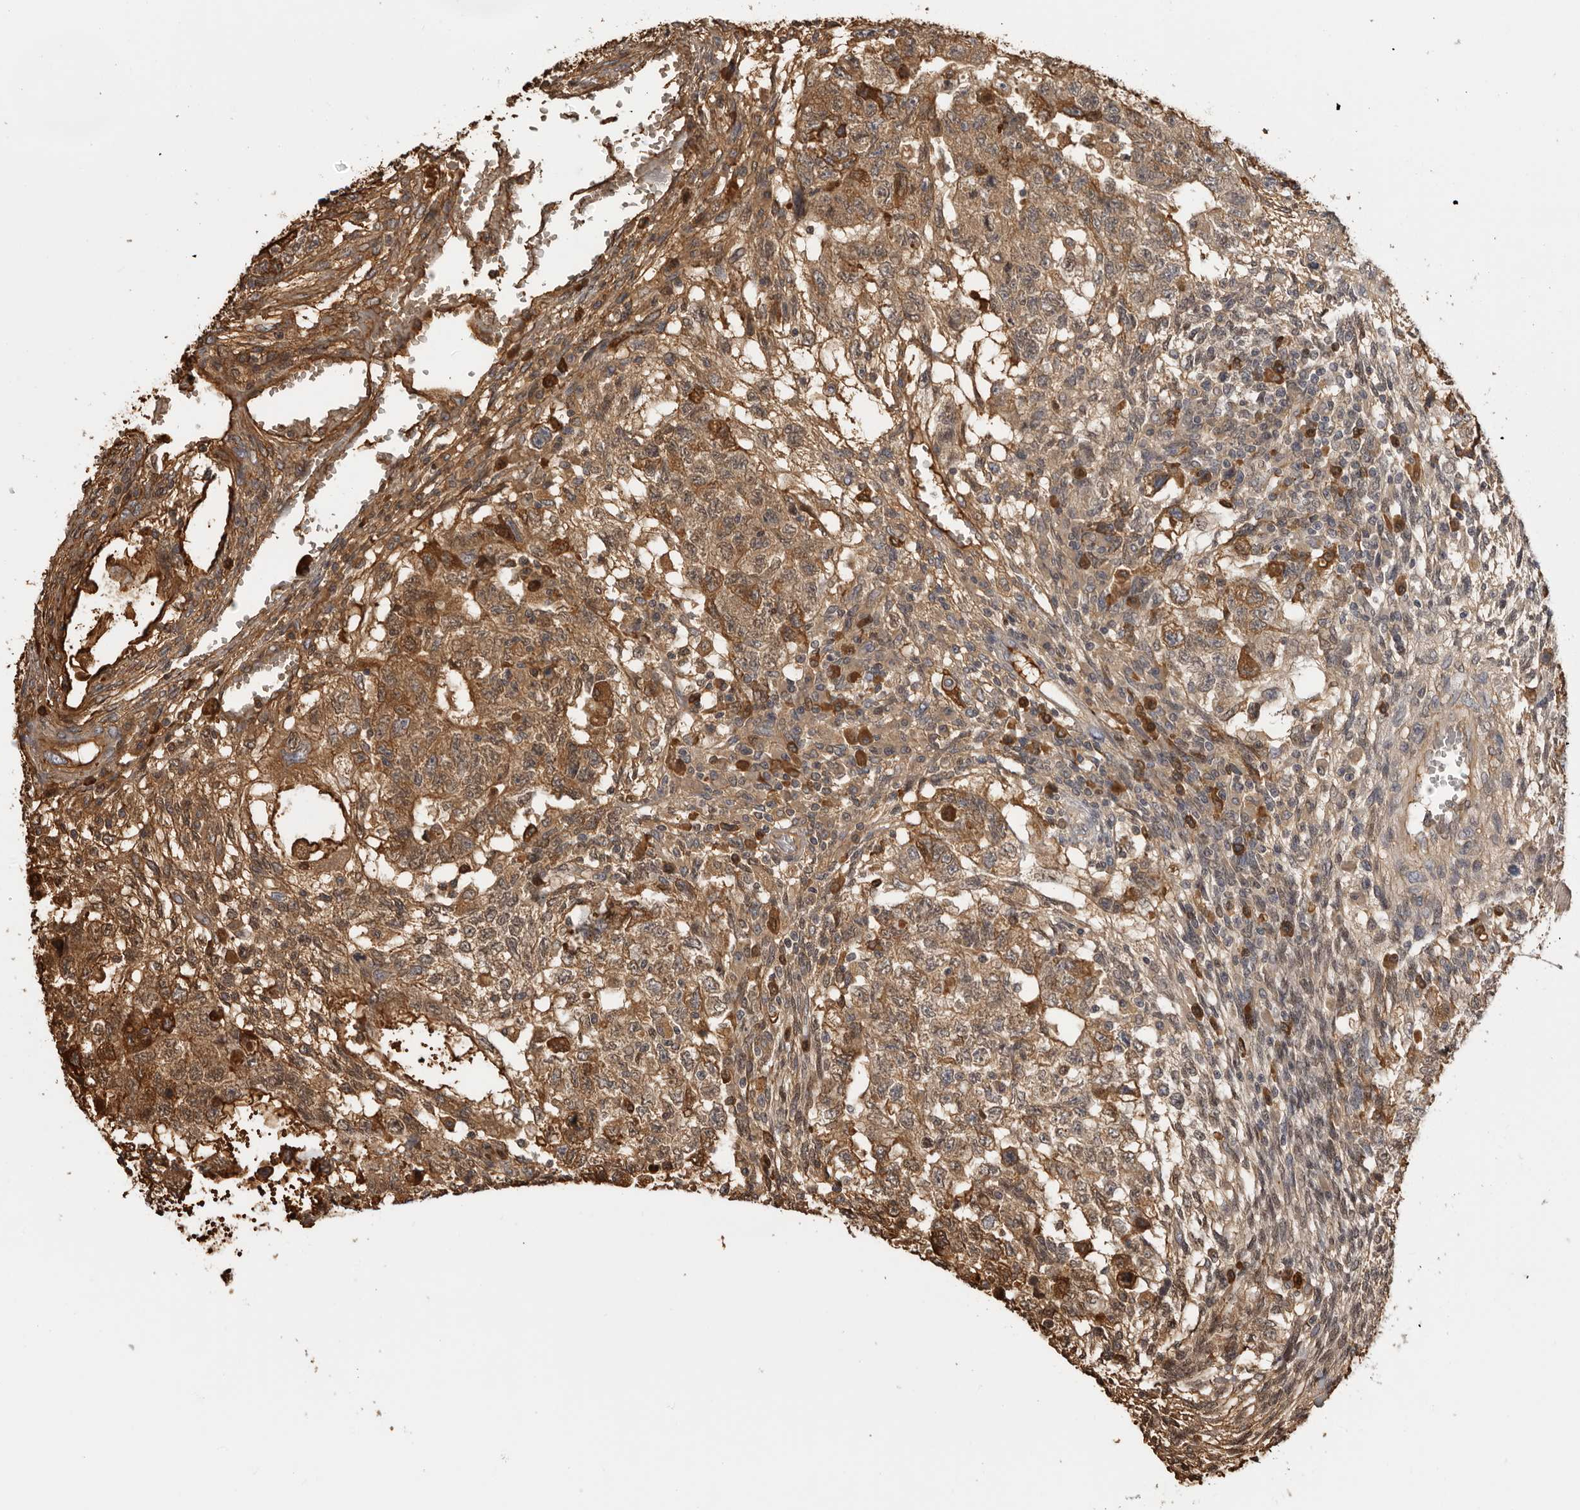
{"staining": {"intensity": "moderate", "quantity": ">75%", "location": "cytoplasmic/membranous"}, "tissue": "testis cancer", "cell_type": "Tumor cells", "image_type": "cancer", "snomed": [{"axis": "morphology", "description": "Normal tissue, NOS"}, {"axis": "morphology", "description": "Carcinoma, Embryonal, NOS"}, {"axis": "topography", "description": "Testis"}], "caption": "A micrograph of embryonal carcinoma (testis) stained for a protein exhibits moderate cytoplasmic/membranous brown staining in tumor cells.", "gene": "PLEKHF2", "patient": {"sex": "male", "age": 36}}